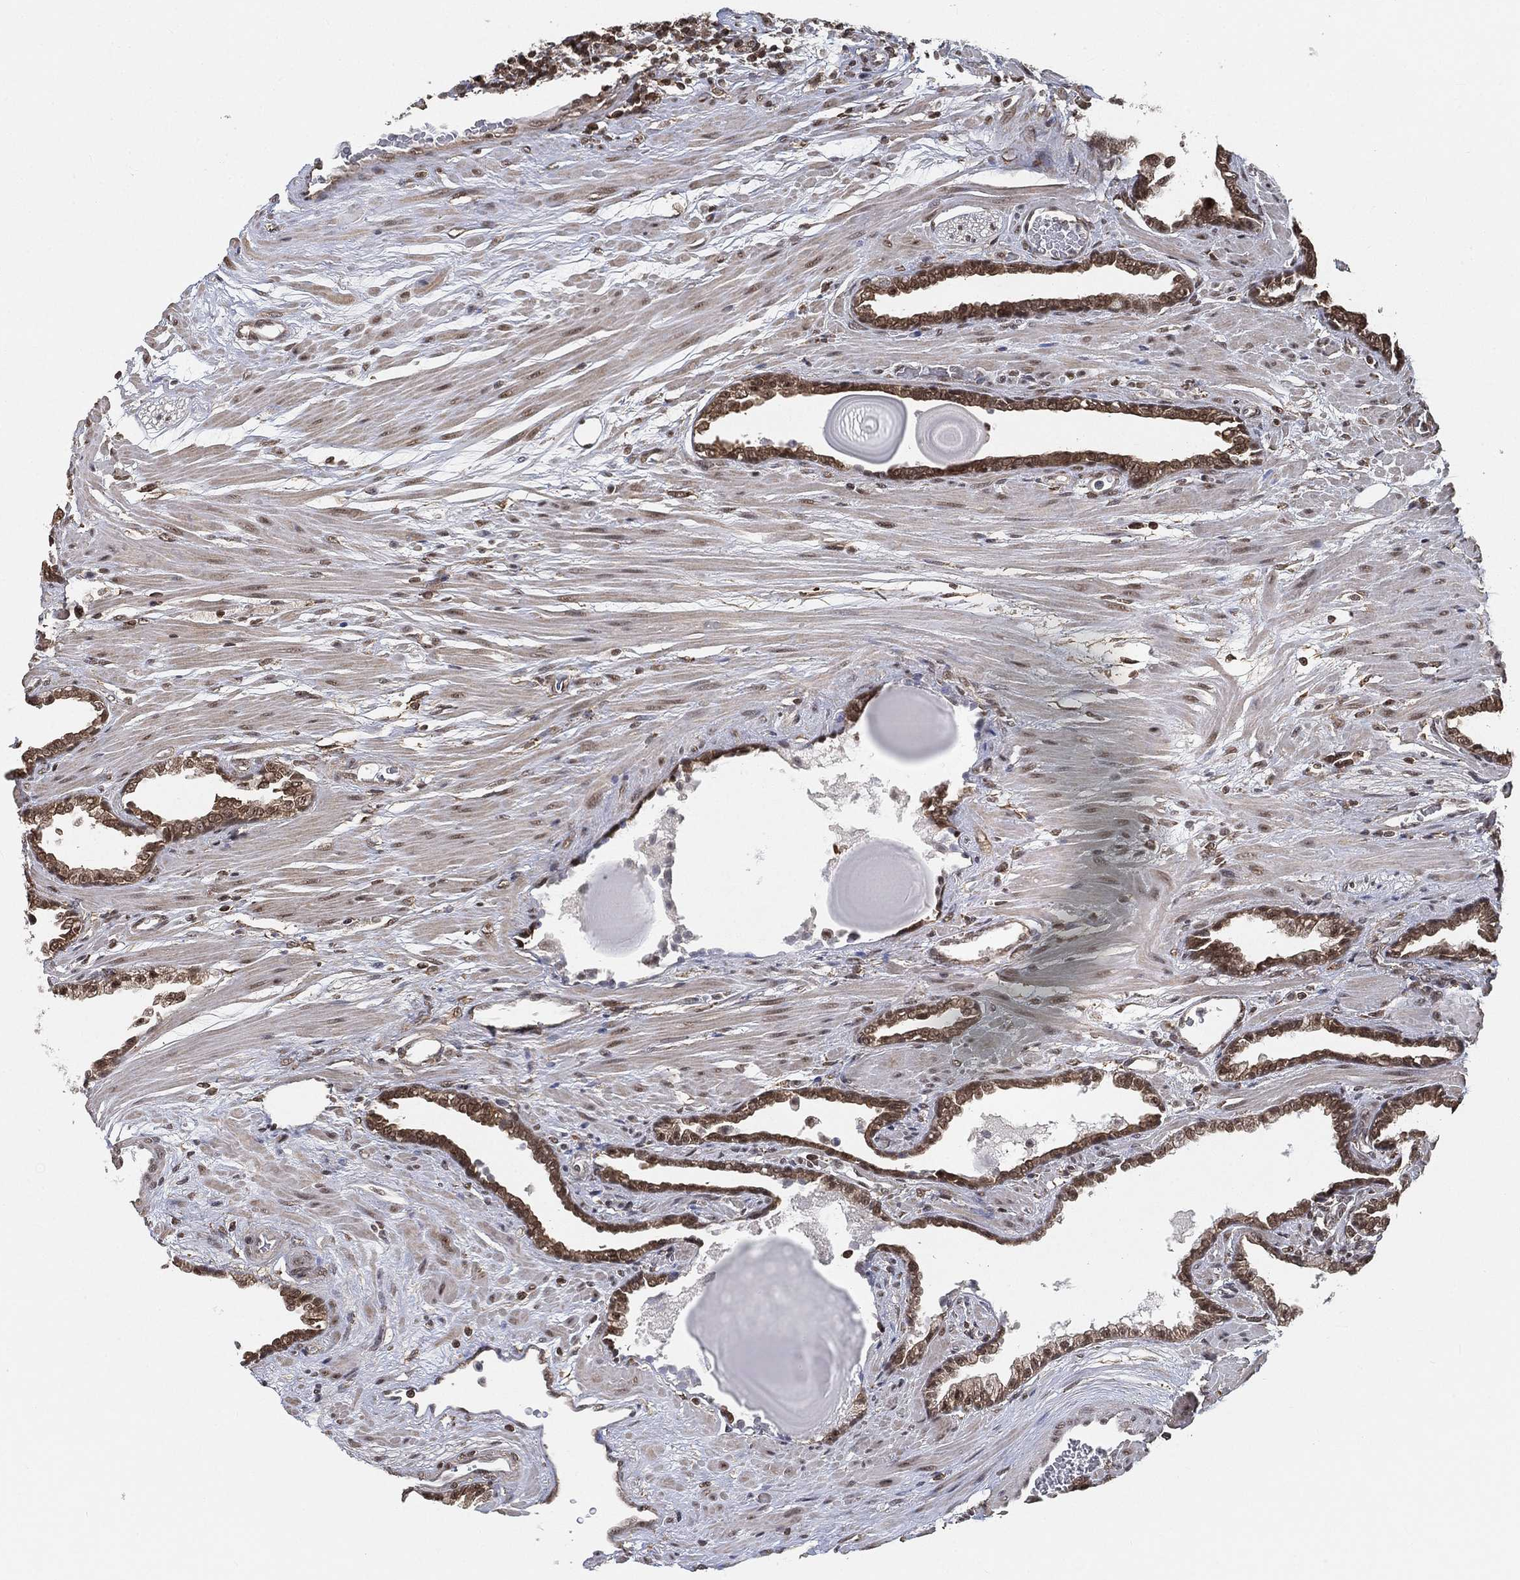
{"staining": {"intensity": "strong", "quantity": ">75%", "location": "cytoplasmic/membranous"}, "tissue": "prostate cancer", "cell_type": "Tumor cells", "image_type": "cancer", "snomed": [{"axis": "morphology", "description": "Adenocarcinoma, Low grade"}, {"axis": "topography", "description": "Prostate"}], "caption": "About >75% of tumor cells in prostate cancer exhibit strong cytoplasmic/membranous protein staining as visualized by brown immunohistochemical staining.", "gene": "RSRC2", "patient": {"sex": "male", "age": 69}}